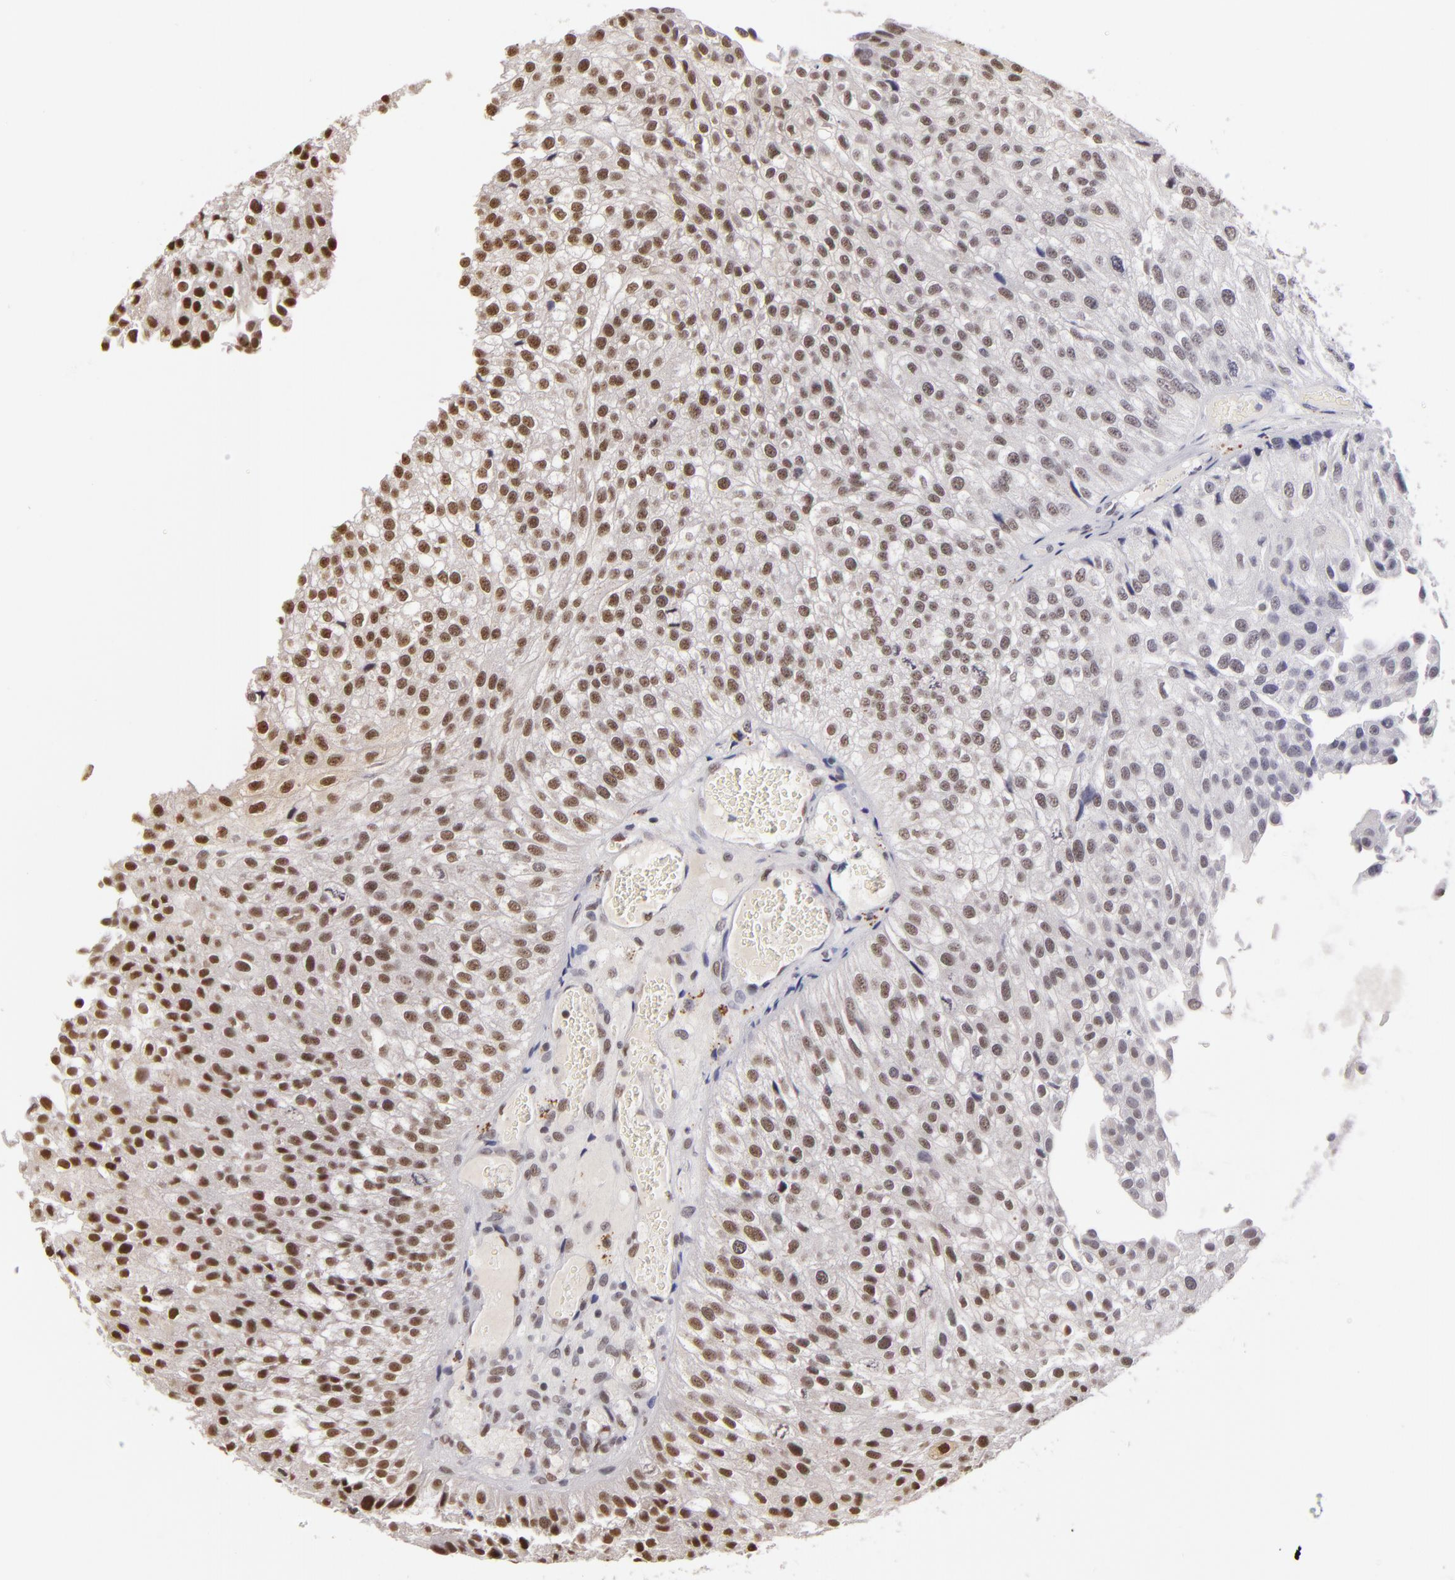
{"staining": {"intensity": "moderate", "quantity": ">75%", "location": "nuclear"}, "tissue": "urothelial cancer", "cell_type": "Tumor cells", "image_type": "cancer", "snomed": [{"axis": "morphology", "description": "Urothelial carcinoma, Low grade"}, {"axis": "topography", "description": "Urinary bladder"}], "caption": "Protein staining shows moderate nuclear staining in about >75% of tumor cells in low-grade urothelial carcinoma.", "gene": "INTS6", "patient": {"sex": "female", "age": 89}}